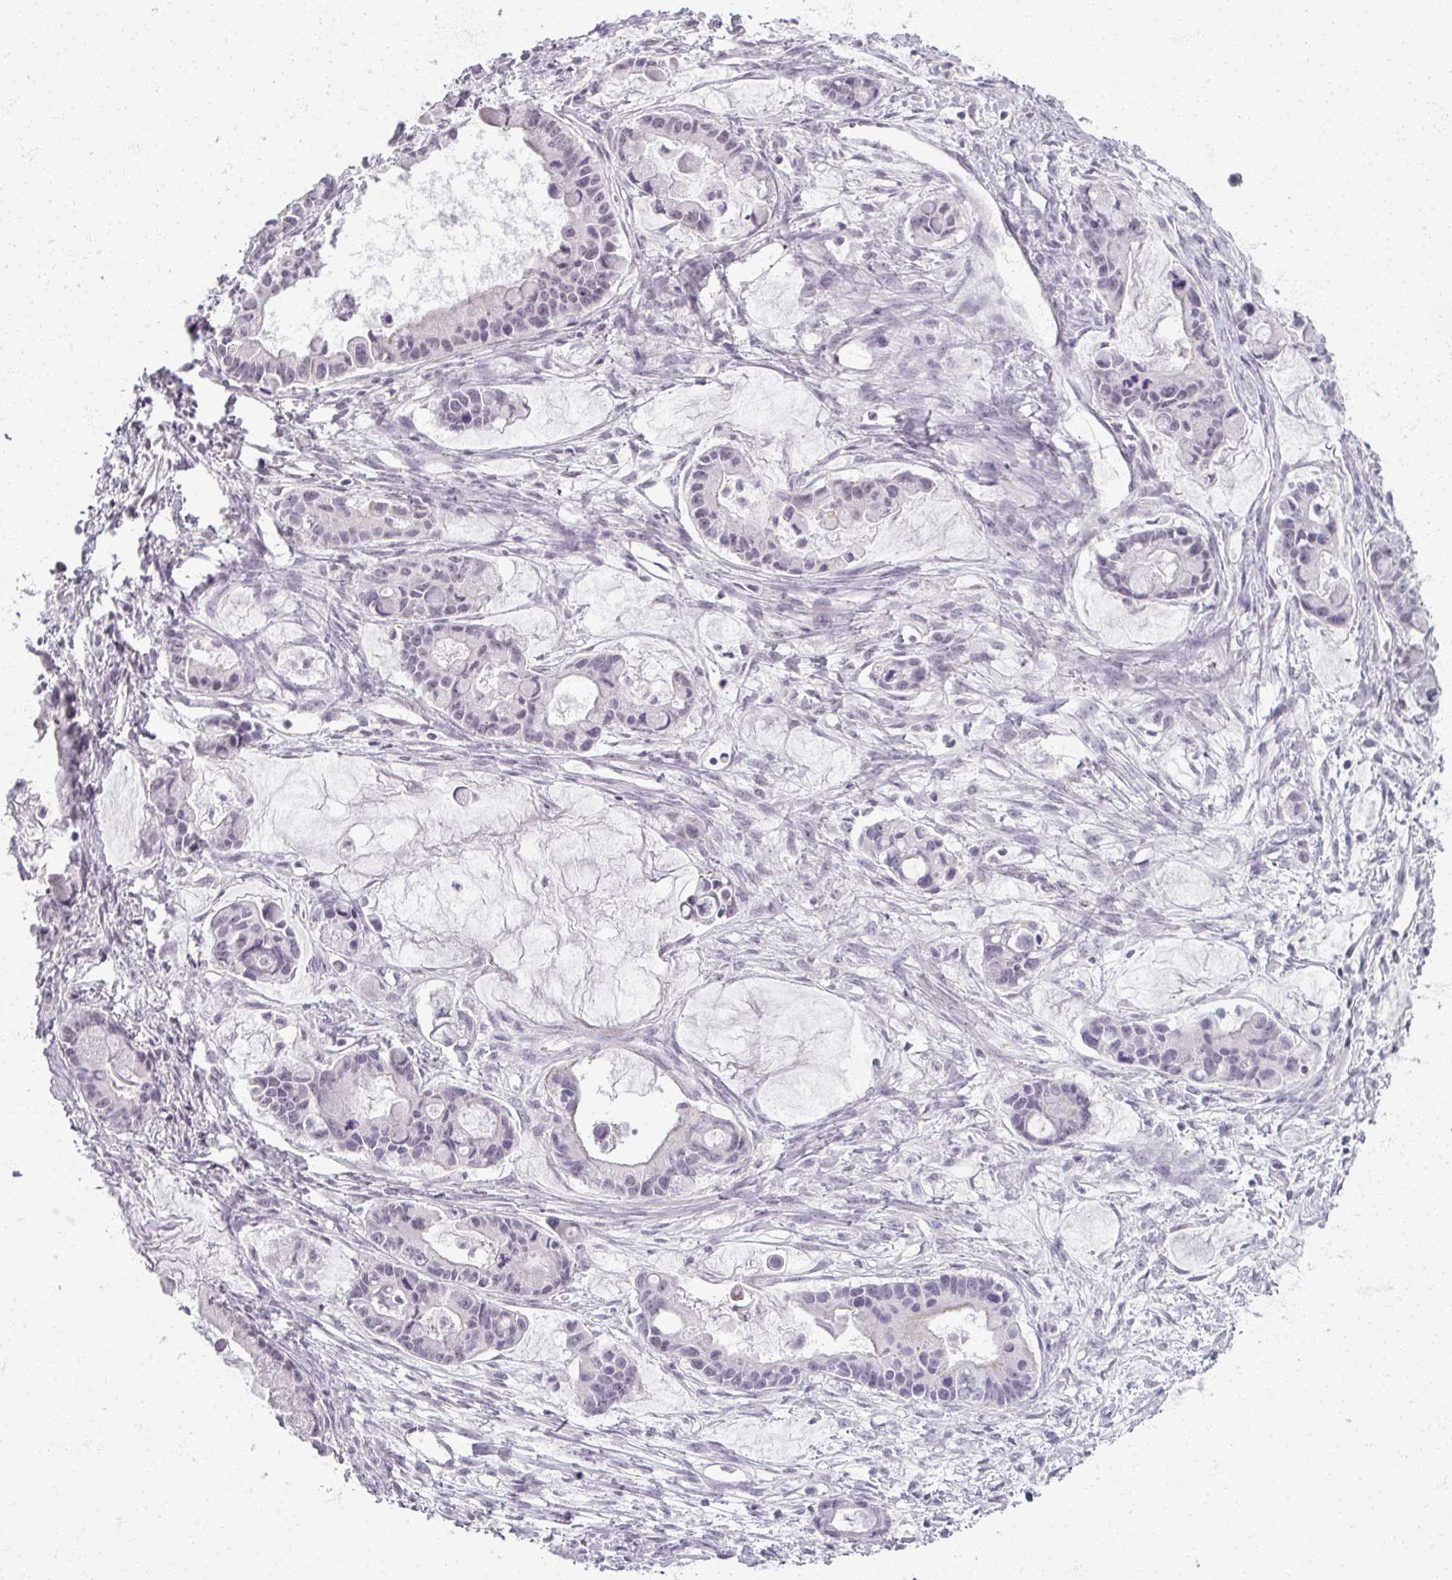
{"staining": {"intensity": "negative", "quantity": "none", "location": "none"}, "tissue": "ovarian cancer", "cell_type": "Tumor cells", "image_type": "cancer", "snomed": [{"axis": "morphology", "description": "Cystadenocarcinoma, mucinous, NOS"}, {"axis": "topography", "description": "Ovary"}], "caption": "Immunohistochemistry of ovarian cancer demonstrates no staining in tumor cells.", "gene": "RFPL2", "patient": {"sex": "female", "age": 63}}